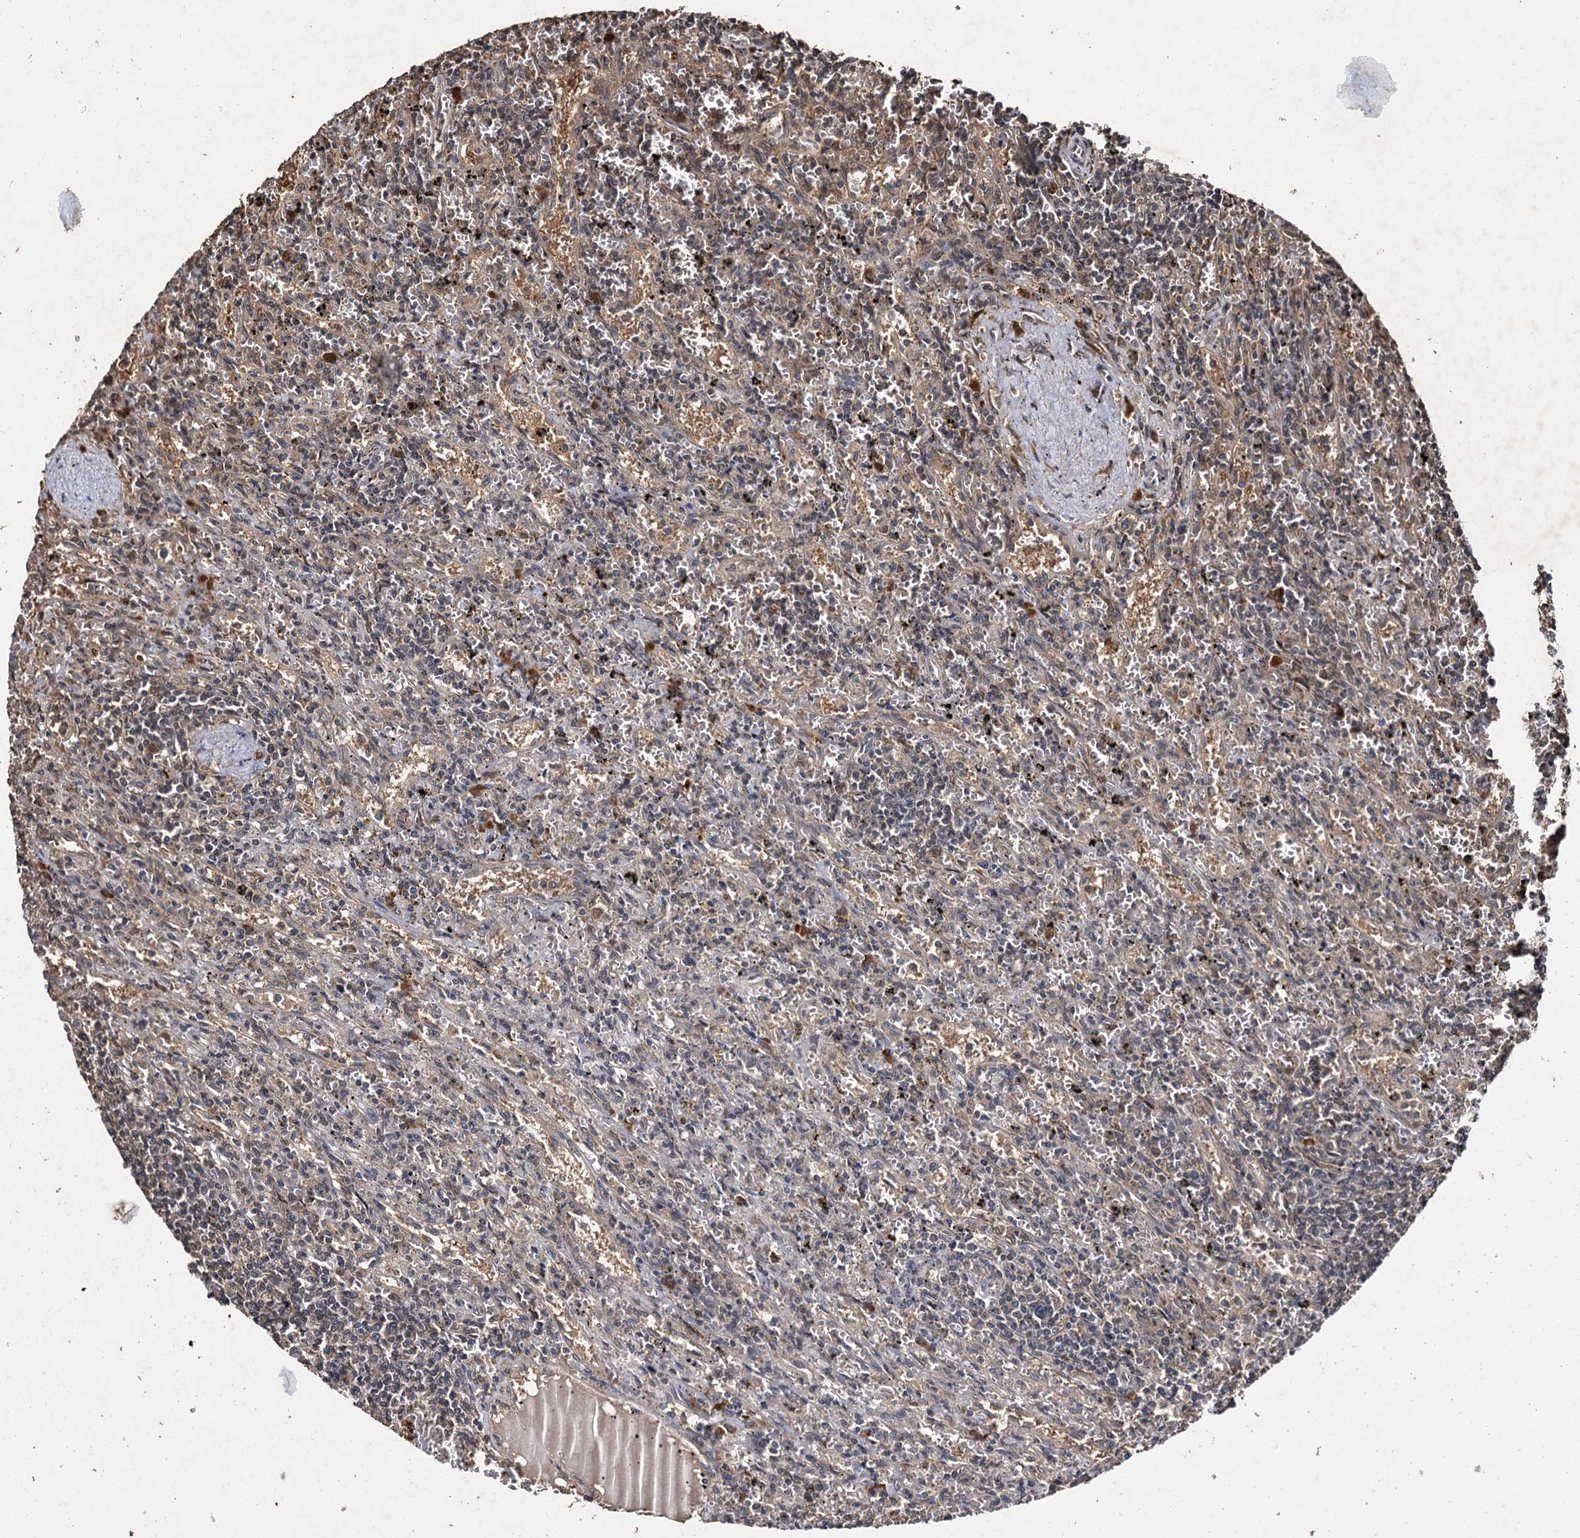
{"staining": {"intensity": "weak", "quantity": "<25%", "location": "cytoplasmic/membranous"}, "tissue": "lymphoma", "cell_type": "Tumor cells", "image_type": "cancer", "snomed": [{"axis": "morphology", "description": "Malignant lymphoma, non-Hodgkin's type, Low grade"}, {"axis": "topography", "description": "Spleen"}], "caption": "This histopathology image is of lymphoma stained with IHC to label a protein in brown with the nuclei are counter-stained blue. There is no staining in tumor cells.", "gene": "SLC46A3", "patient": {"sex": "male", "age": 76}}